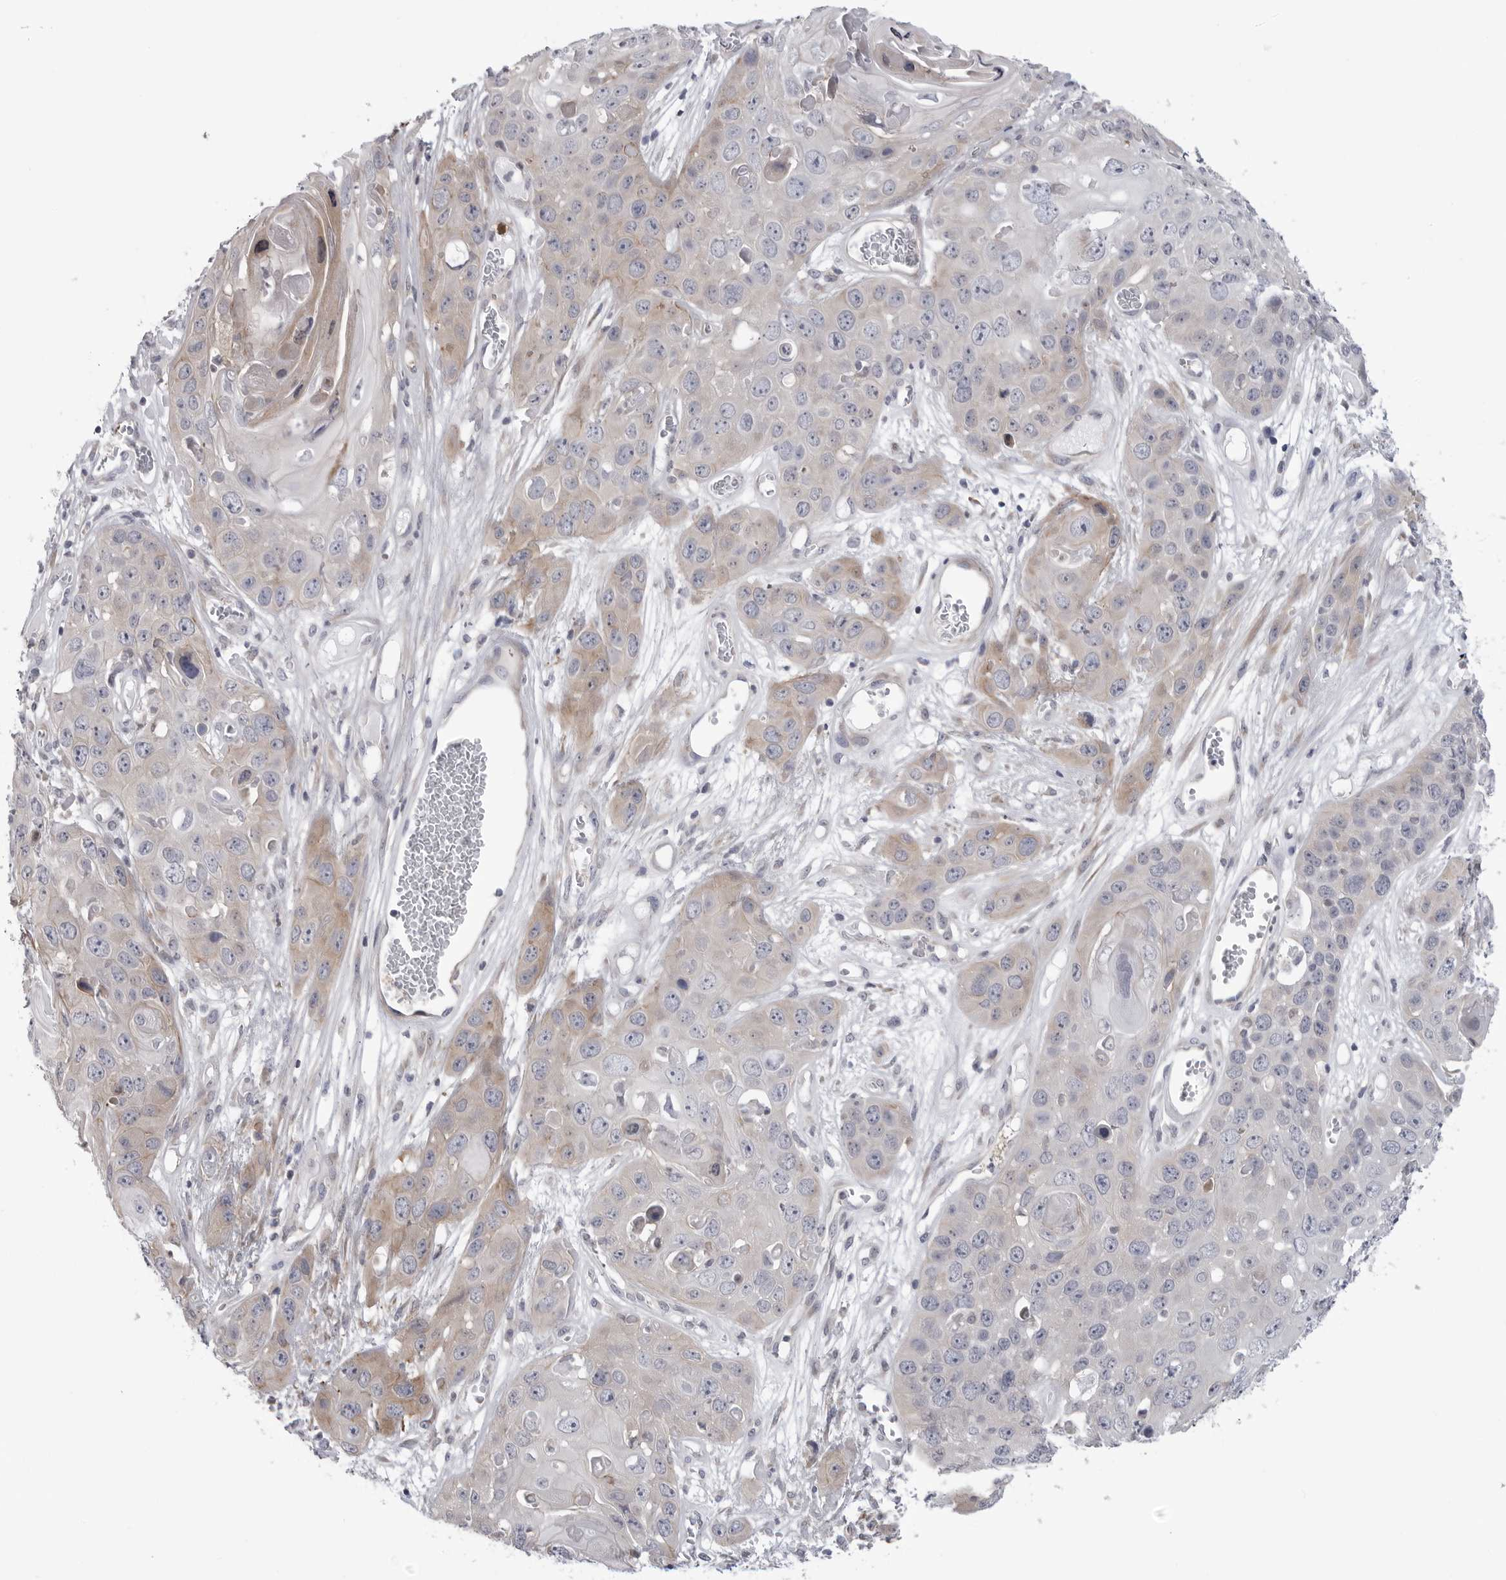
{"staining": {"intensity": "weak", "quantity": "<25%", "location": "cytoplasmic/membranous"}, "tissue": "skin cancer", "cell_type": "Tumor cells", "image_type": "cancer", "snomed": [{"axis": "morphology", "description": "Squamous cell carcinoma, NOS"}, {"axis": "topography", "description": "Skin"}], "caption": "Squamous cell carcinoma (skin) stained for a protein using immunohistochemistry demonstrates no staining tumor cells.", "gene": "SCP2", "patient": {"sex": "male", "age": 55}}